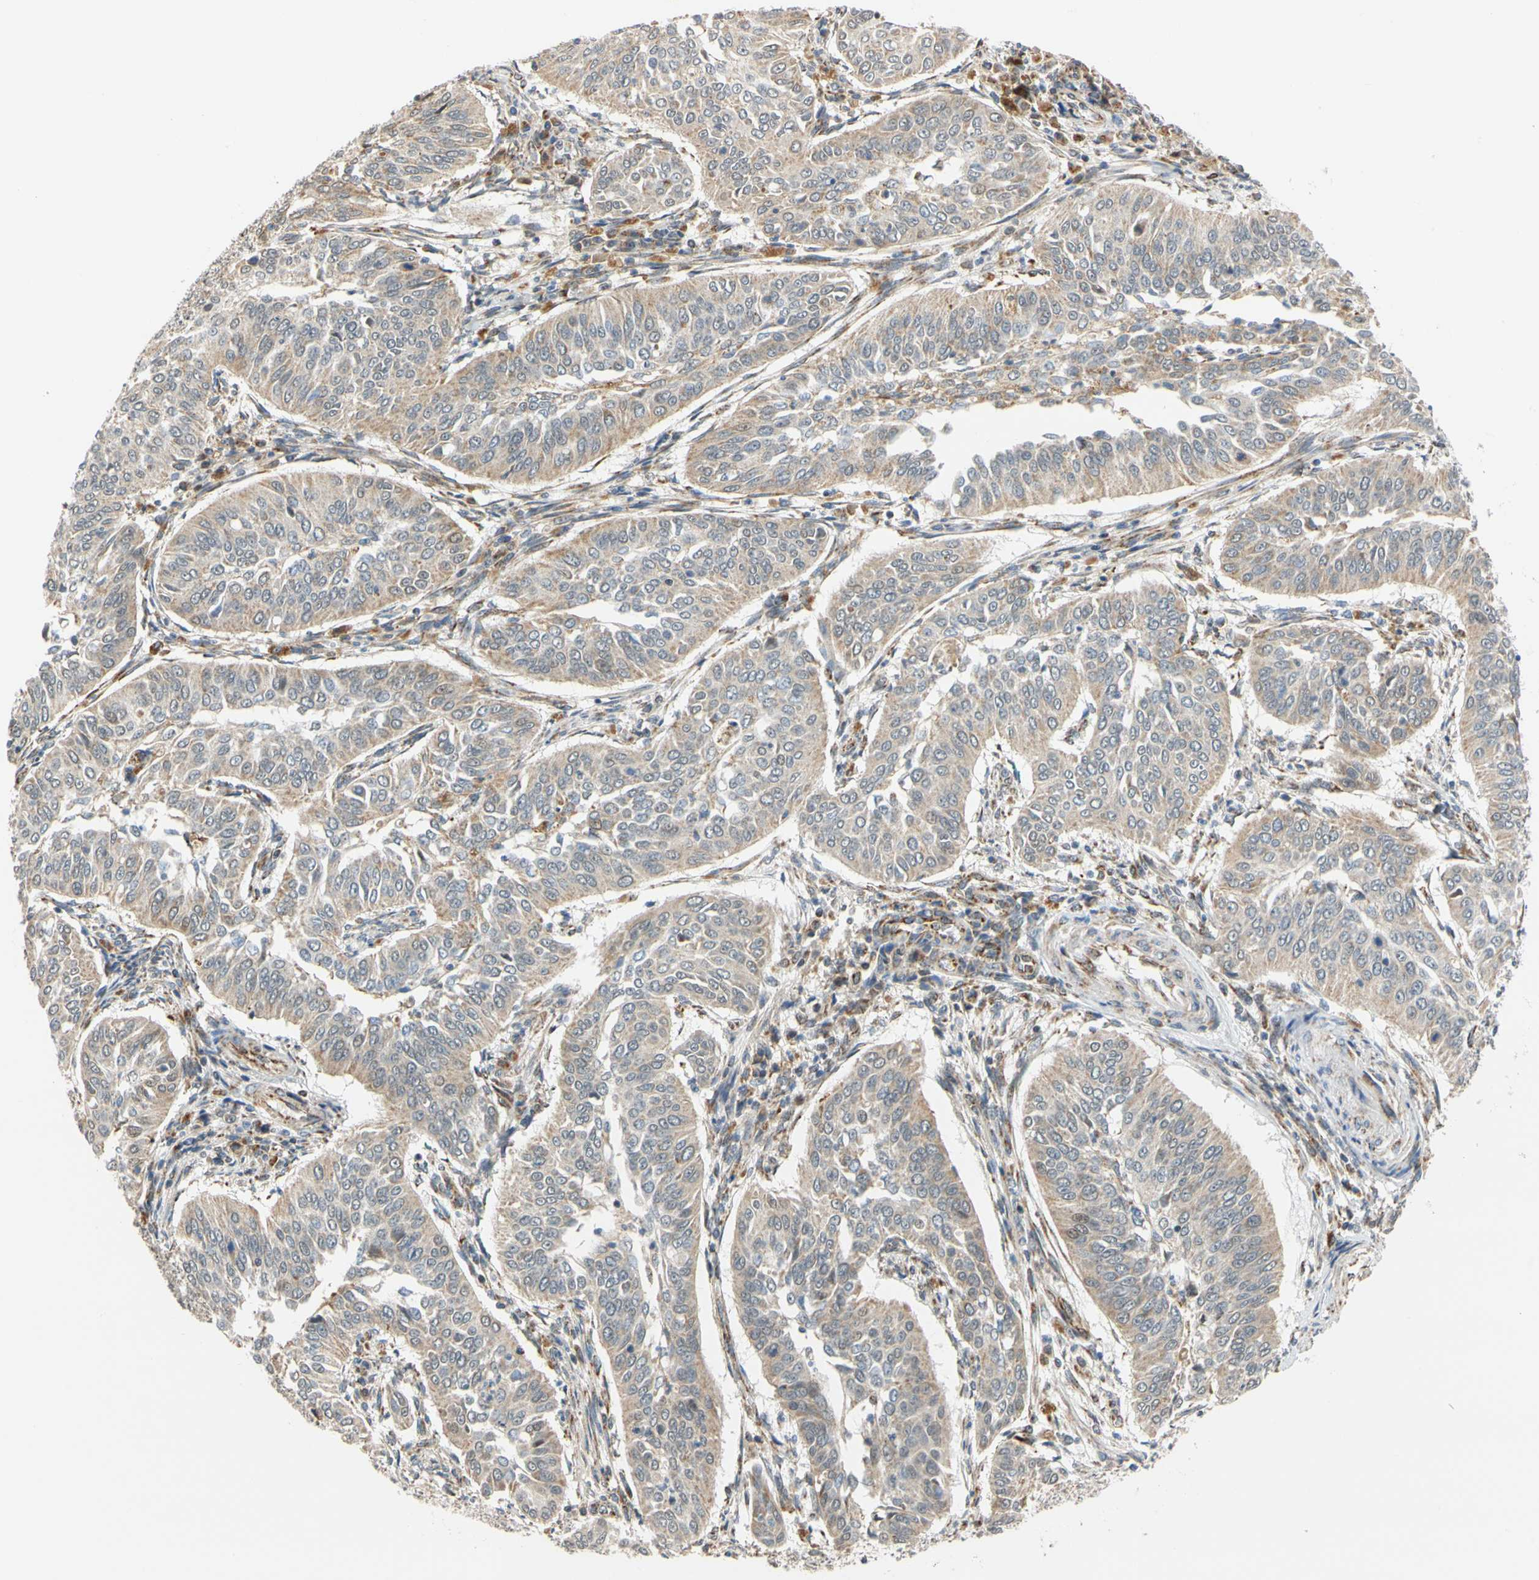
{"staining": {"intensity": "weak", "quantity": ">75%", "location": "cytoplasmic/membranous"}, "tissue": "cervical cancer", "cell_type": "Tumor cells", "image_type": "cancer", "snomed": [{"axis": "morphology", "description": "Normal tissue, NOS"}, {"axis": "morphology", "description": "Squamous cell carcinoma, NOS"}, {"axis": "topography", "description": "Cervix"}], "caption": "Protein expression analysis of human cervical cancer (squamous cell carcinoma) reveals weak cytoplasmic/membranous positivity in about >75% of tumor cells.", "gene": "SFXN3", "patient": {"sex": "female", "age": 39}}